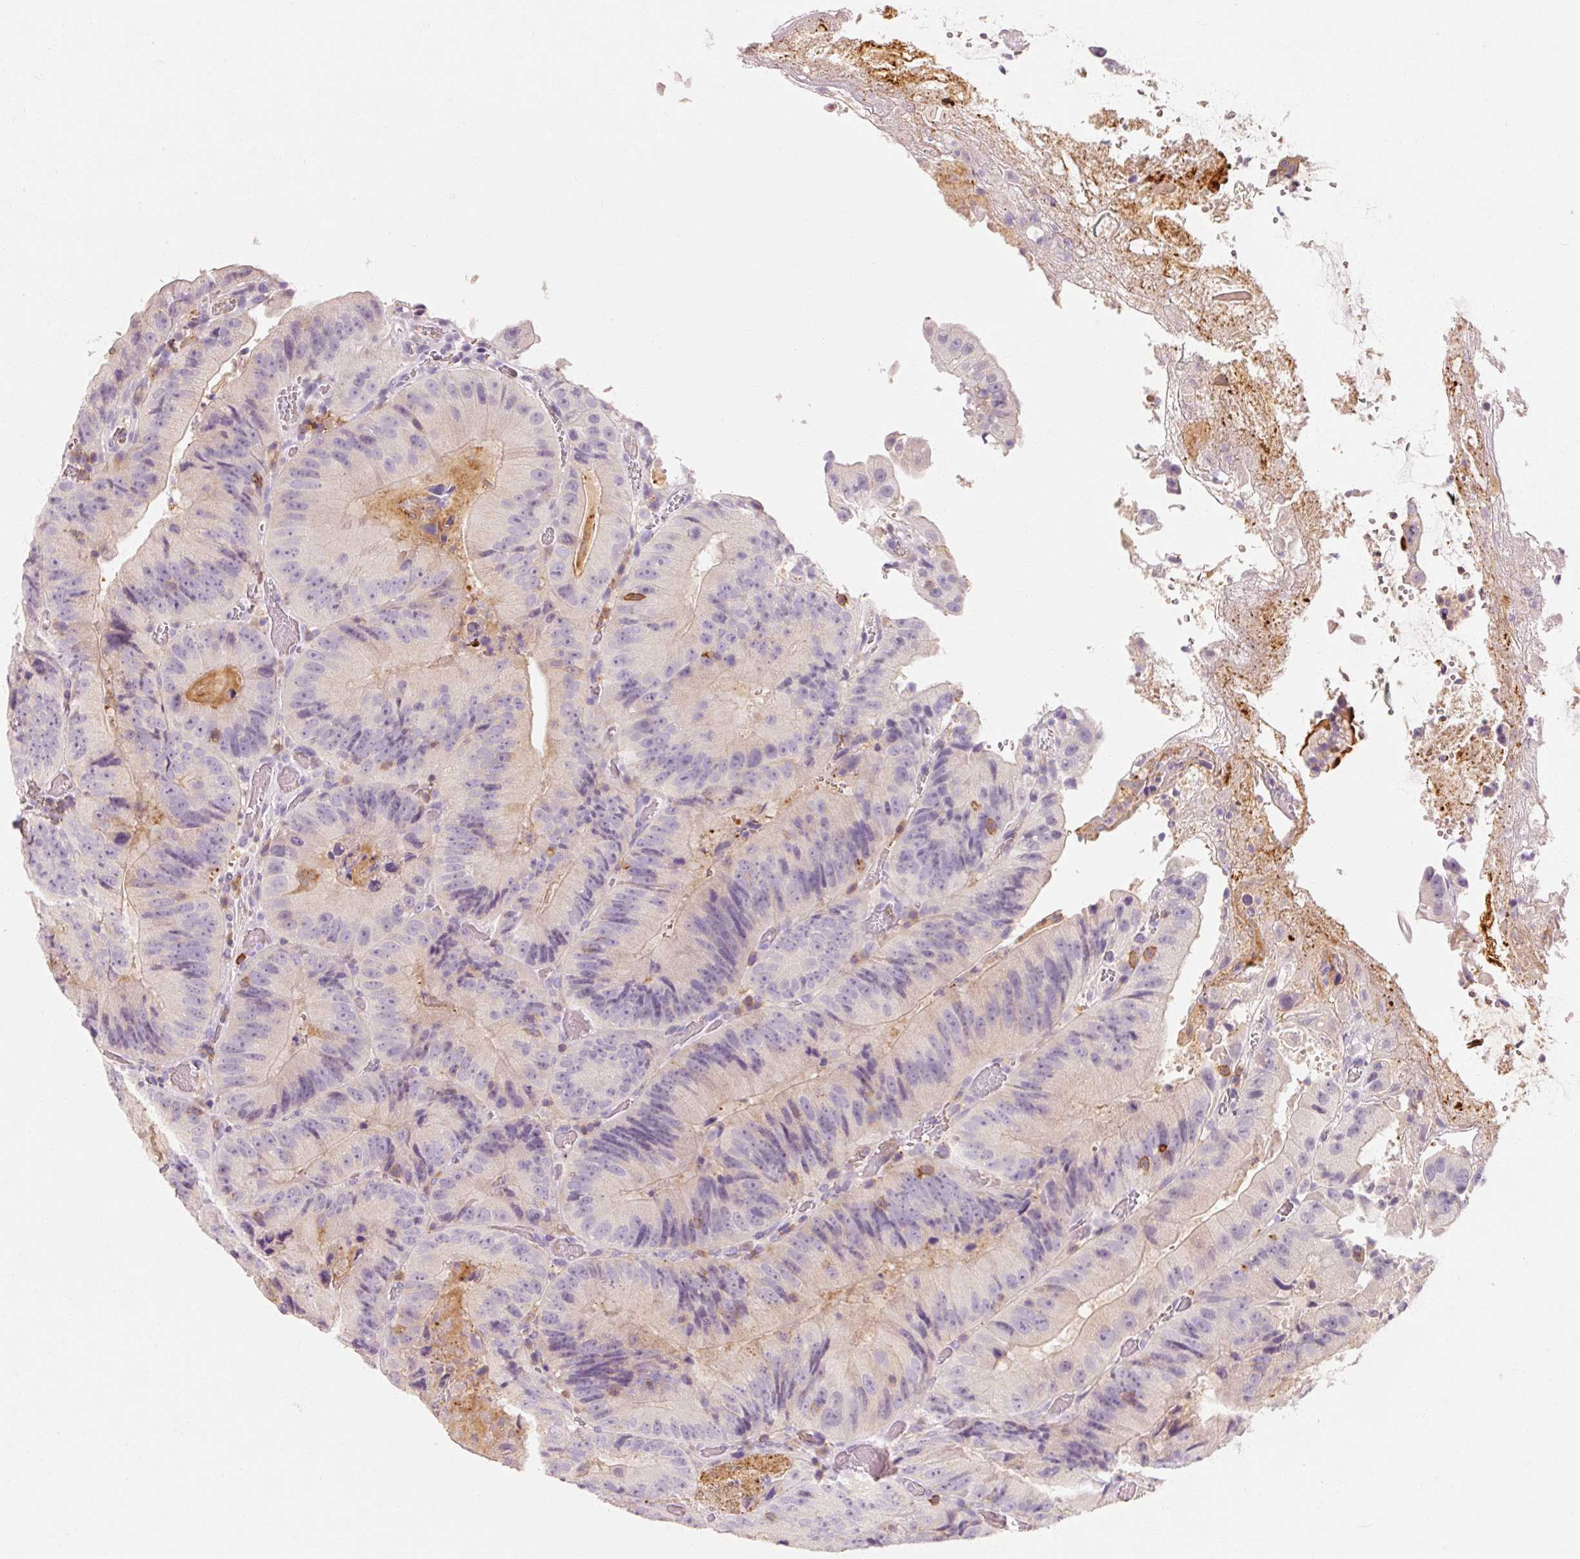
{"staining": {"intensity": "negative", "quantity": "none", "location": "none"}, "tissue": "colorectal cancer", "cell_type": "Tumor cells", "image_type": "cancer", "snomed": [{"axis": "morphology", "description": "Adenocarcinoma, NOS"}, {"axis": "topography", "description": "Colon"}], "caption": "This is an immunohistochemistry (IHC) micrograph of human colorectal cancer. There is no staining in tumor cells.", "gene": "OR8K1", "patient": {"sex": "female", "age": 86}}